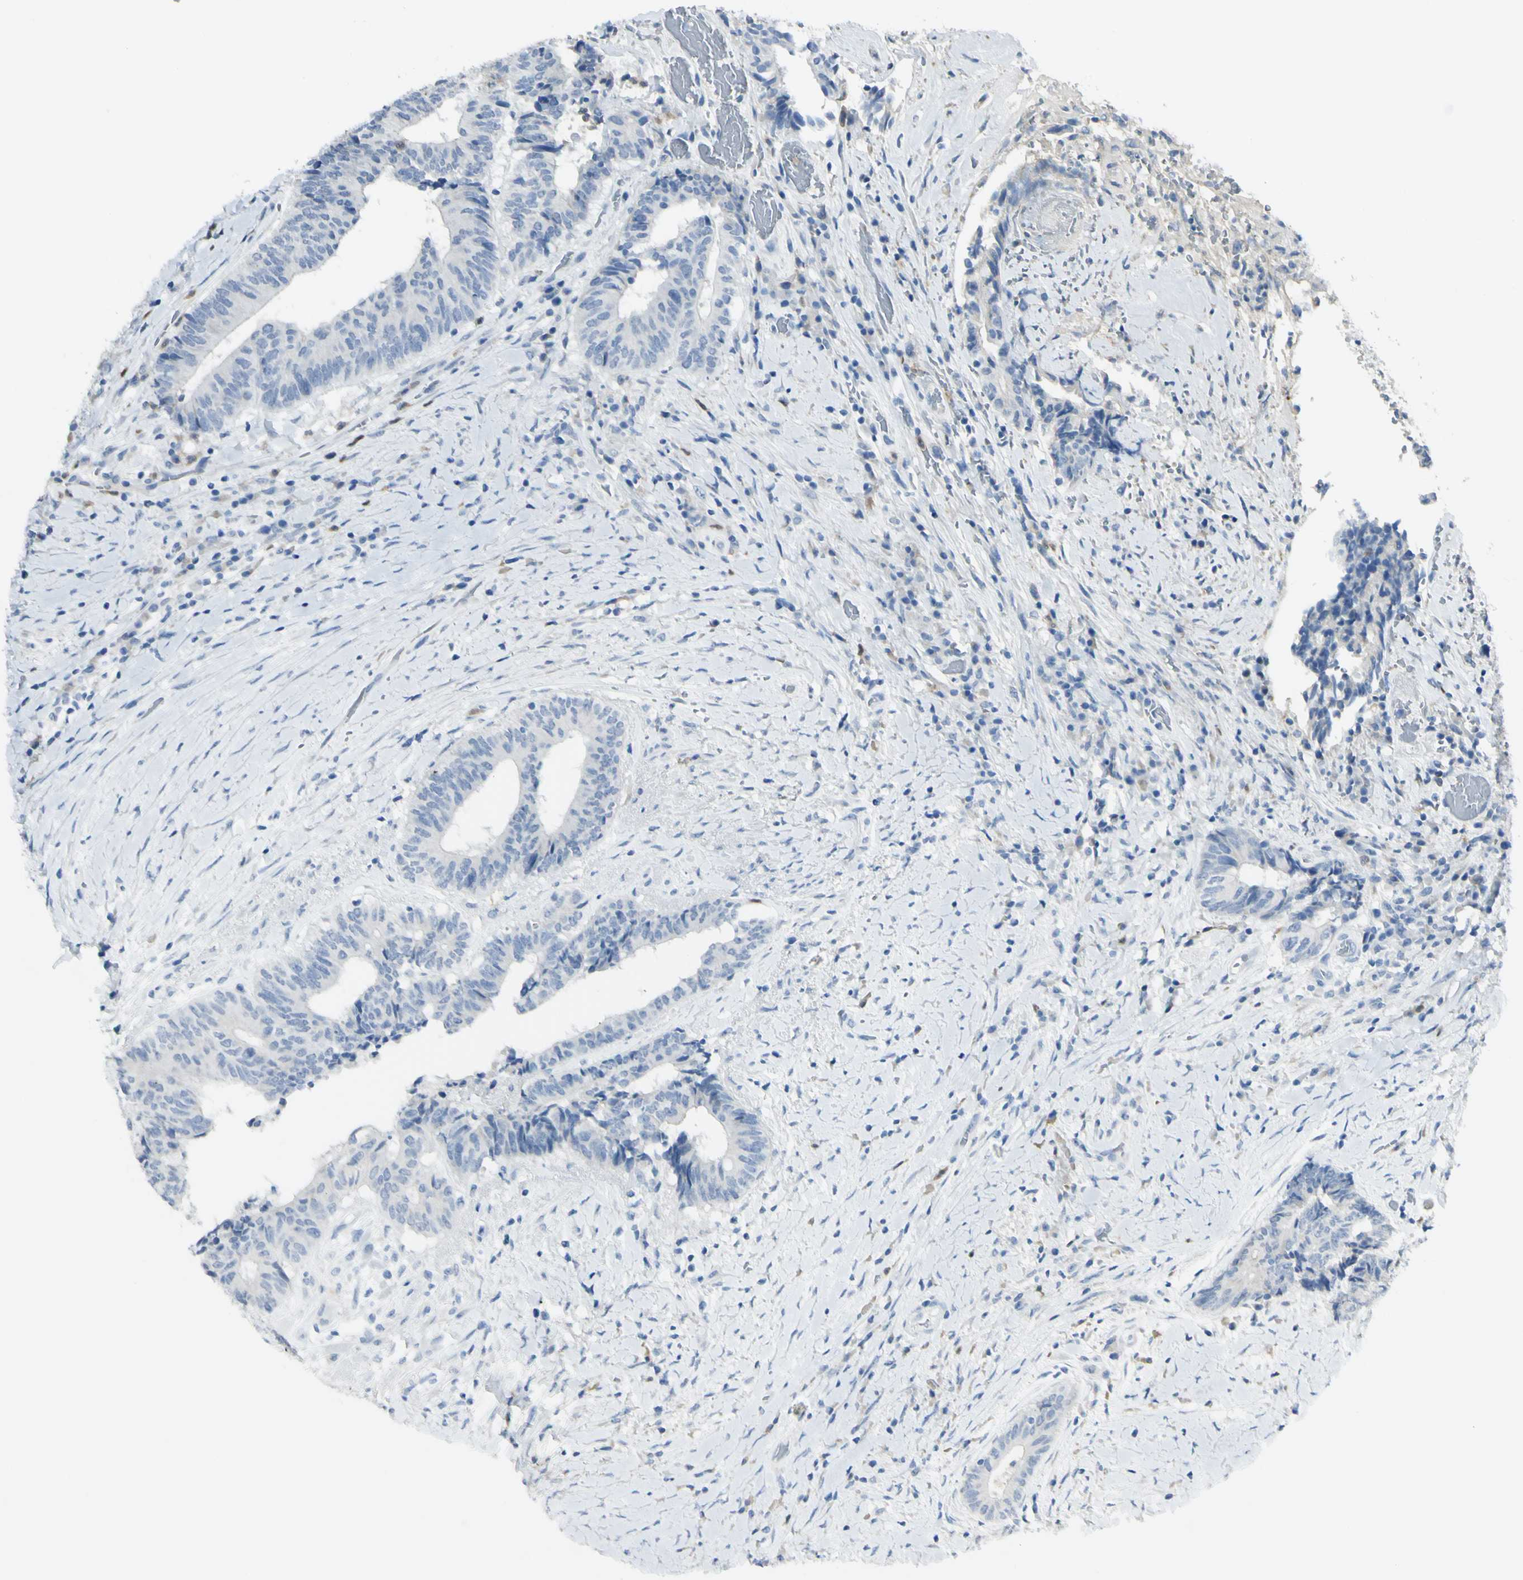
{"staining": {"intensity": "negative", "quantity": "none", "location": "none"}, "tissue": "colorectal cancer", "cell_type": "Tumor cells", "image_type": "cancer", "snomed": [{"axis": "morphology", "description": "Adenocarcinoma, NOS"}, {"axis": "topography", "description": "Rectum"}], "caption": "Colorectal cancer (adenocarcinoma) was stained to show a protein in brown. There is no significant expression in tumor cells. Nuclei are stained in blue.", "gene": "ZNF557", "patient": {"sex": "male", "age": 63}}